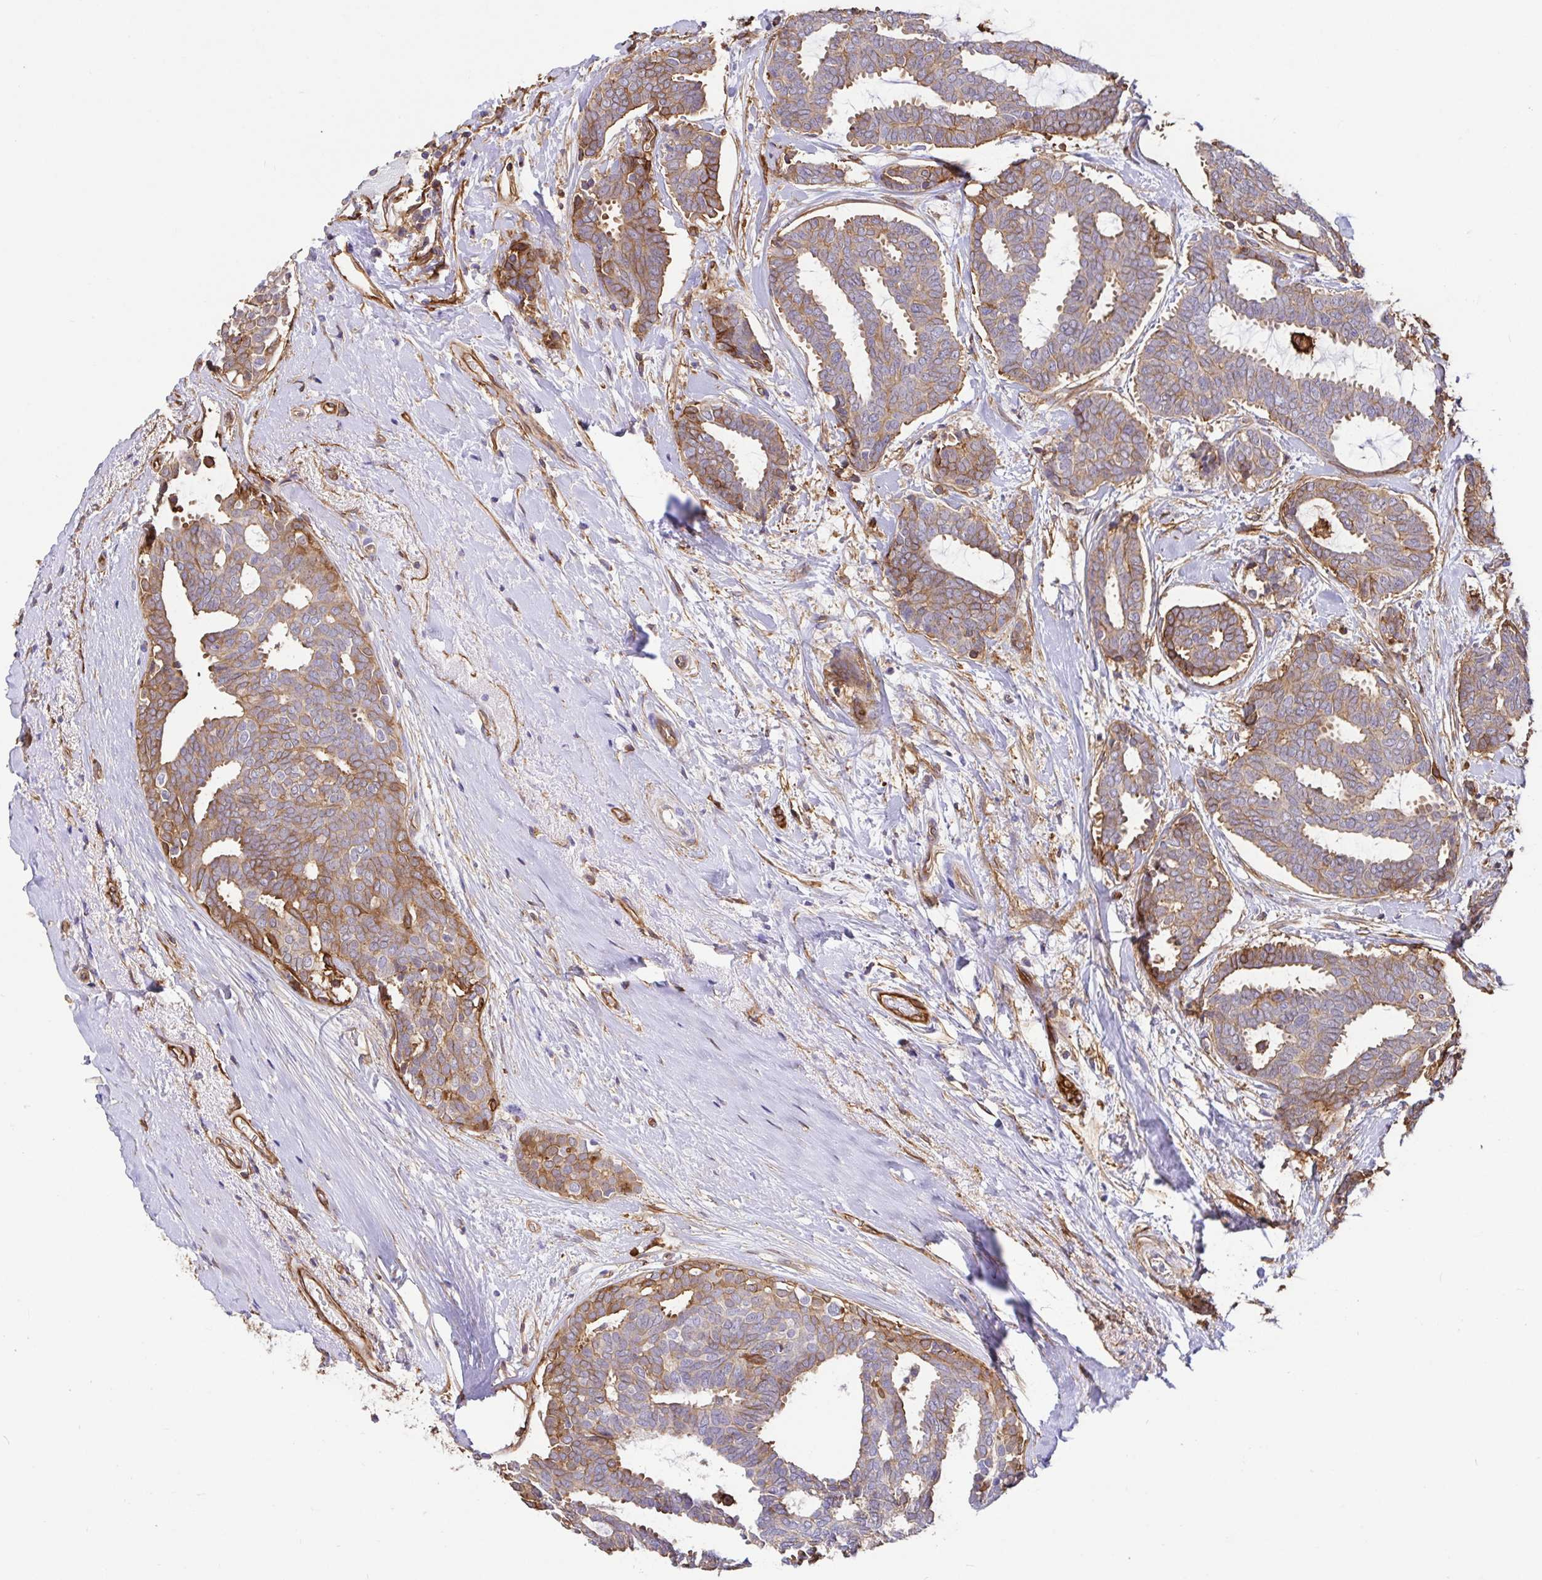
{"staining": {"intensity": "moderate", "quantity": "25%-75%", "location": "cytoplasmic/membranous"}, "tissue": "breast cancer", "cell_type": "Tumor cells", "image_type": "cancer", "snomed": [{"axis": "morphology", "description": "Intraductal carcinoma, in situ"}, {"axis": "morphology", "description": "Duct carcinoma"}, {"axis": "morphology", "description": "Lobular carcinoma, in situ"}, {"axis": "topography", "description": "Breast"}], "caption": "A brown stain shows moderate cytoplasmic/membranous staining of a protein in human breast cancer tumor cells. The staining is performed using DAB (3,3'-diaminobenzidine) brown chromogen to label protein expression. The nuclei are counter-stained blue using hematoxylin.", "gene": "ANXA2", "patient": {"sex": "female", "age": 44}}